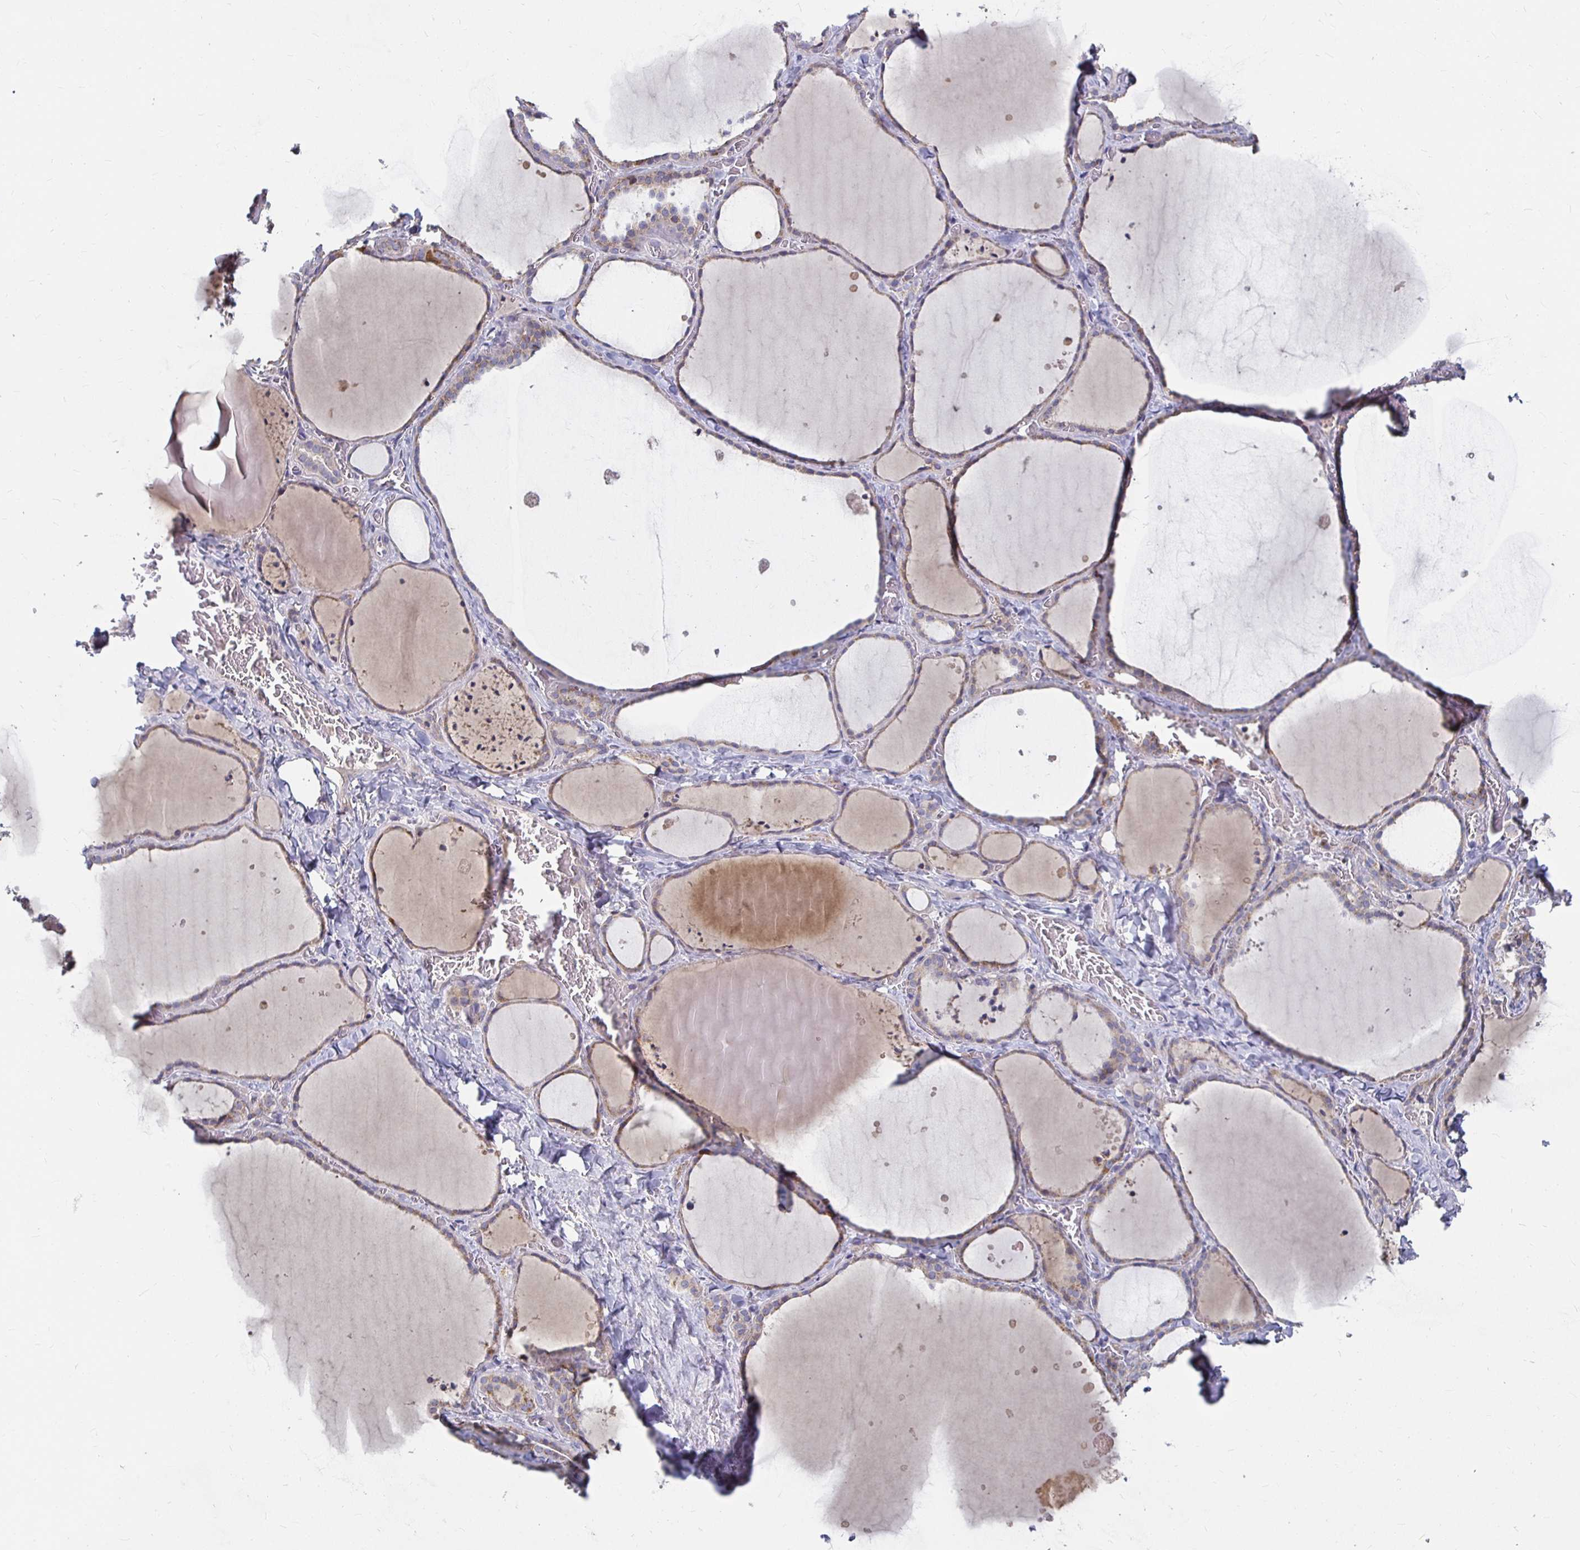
{"staining": {"intensity": "weak", "quantity": "25%-75%", "location": "cytoplasmic/membranous"}, "tissue": "thyroid gland", "cell_type": "Glandular cells", "image_type": "normal", "snomed": [{"axis": "morphology", "description": "Normal tissue, NOS"}, {"axis": "topography", "description": "Thyroid gland"}], "caption": "Human thyroid gland stained with a brown dye shows weak cytoplasmic/membranous positive positivity in approximately 25%-75% of glandular cells.", "gene": "RNF144B", "patient": {"sex": "female", "age": 36}}